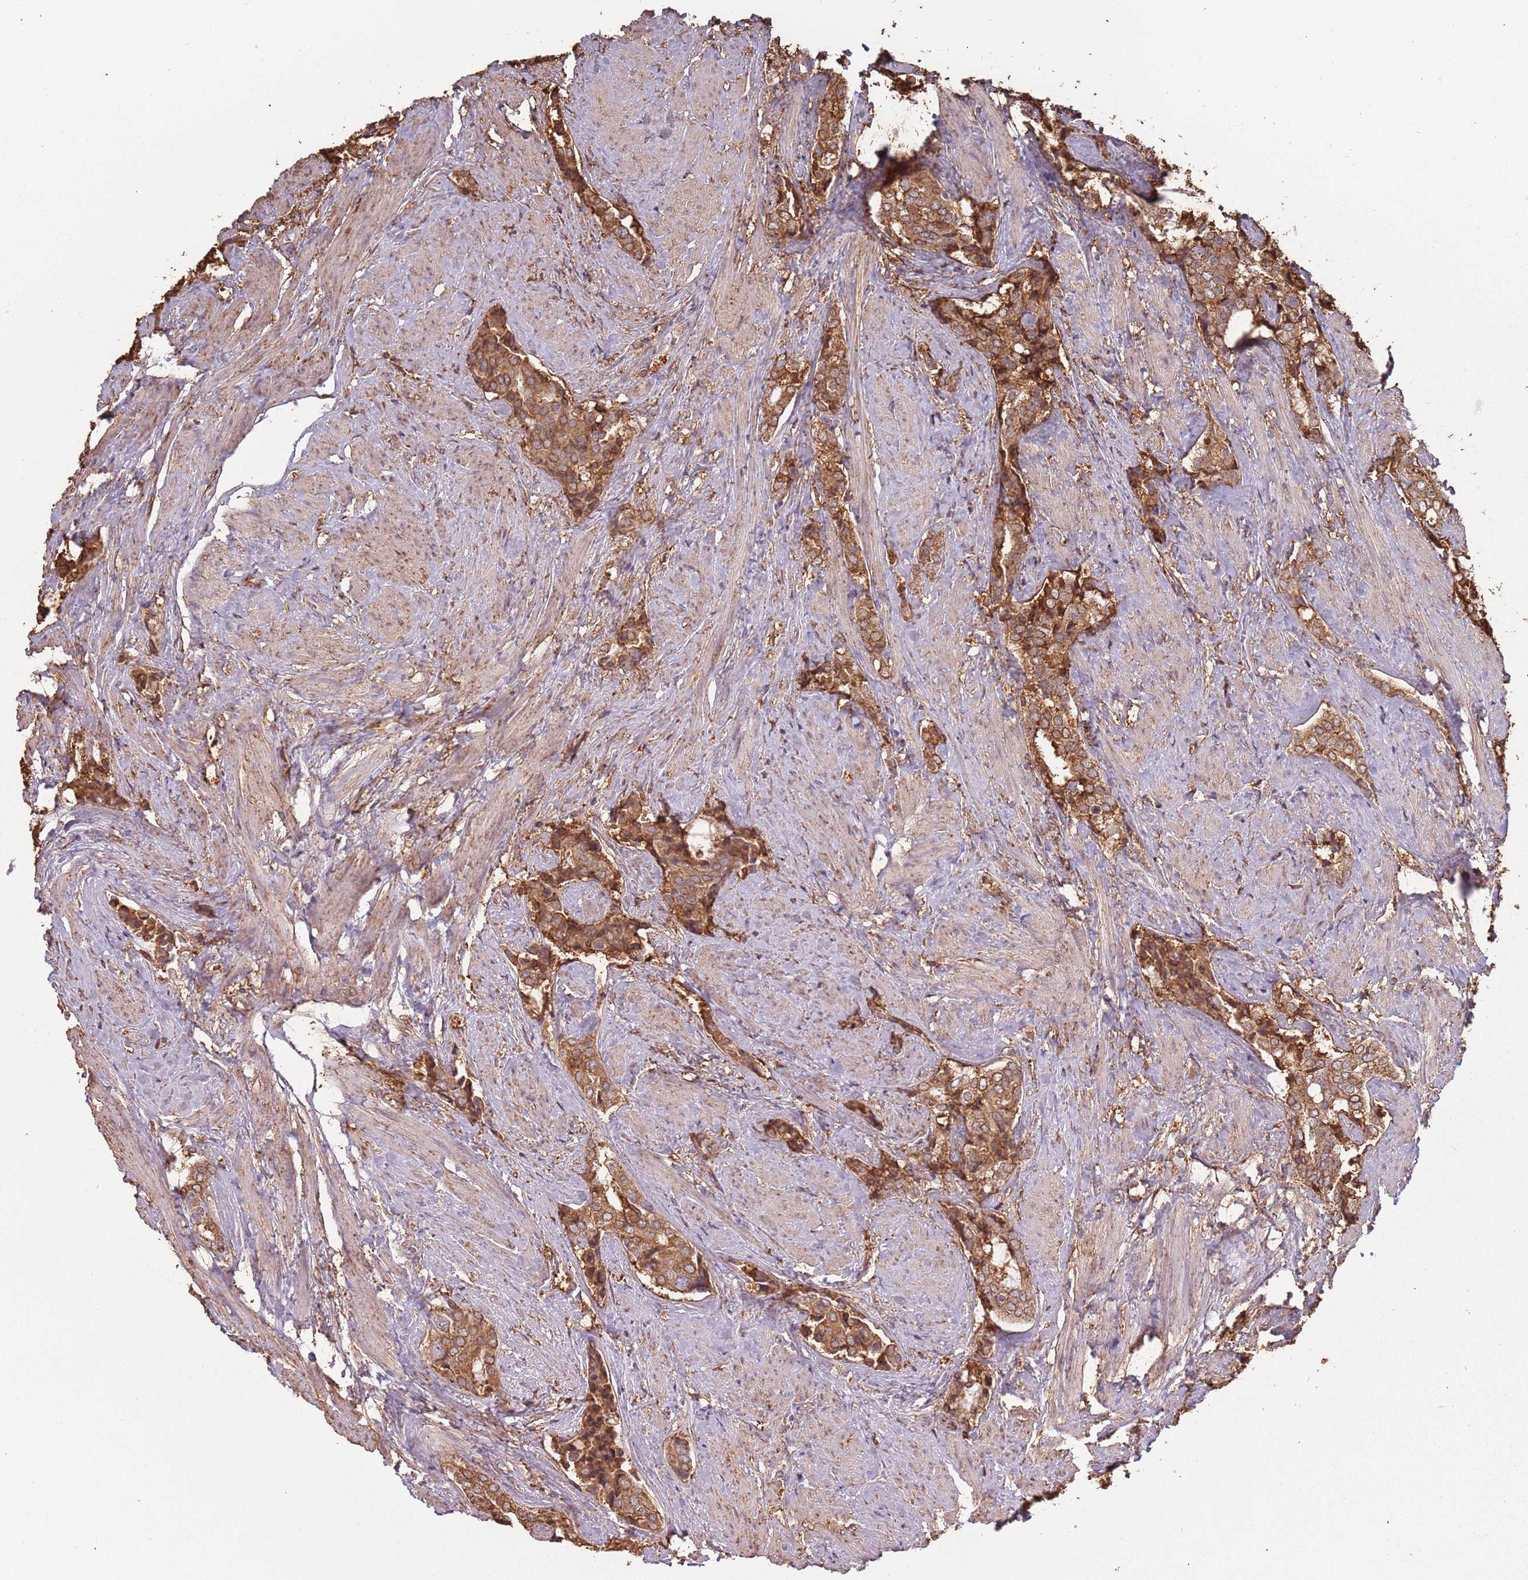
{"staining": {"intensity": "strong", "quantity": ">75%", "location": "cytoplasmic/membranous"}, "tissue": "prostate cancer", "cell_type": "Tumor cells", "image_type": "cancer", "snomed": [{"axis": "morphology", "description": "Adenocarcinoma, High grade"}, {"axis": "topography", "description": "Prostate"}], "caption": "Prostate cancer stained with DAB immunohistochemistry (IHC) shows high levels of strong cytoplasmic/membranous expression in about >75% of tumor cells.", "gene": "ATOSB", "patient": {"sex": "male", "age": 71}}